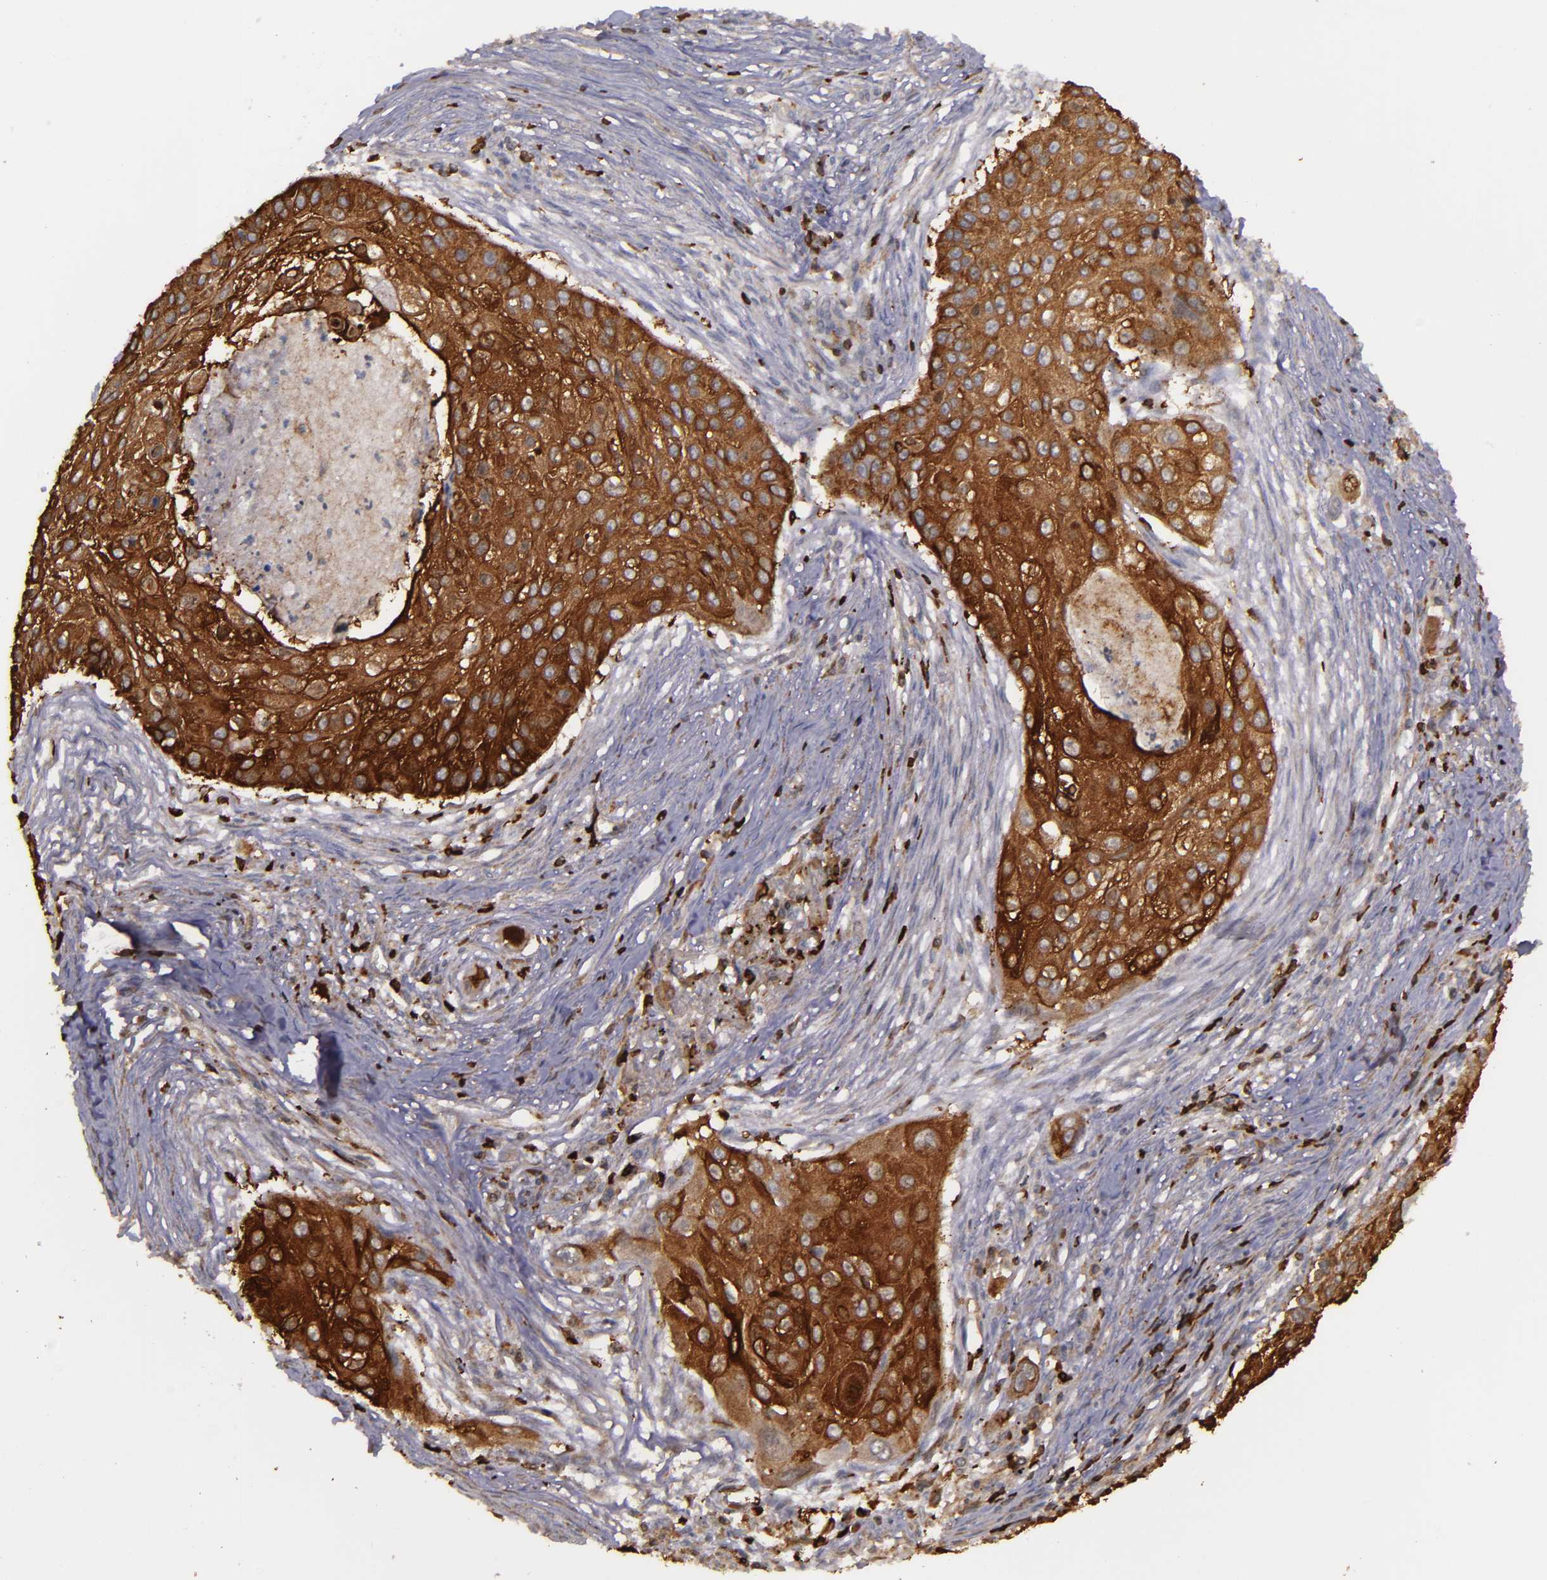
{"staining": {"intensity": "strong", "quantity": ">75%", "location": "cytoplasmic/membranous"}, "tissue": "lung cancer", "cell_type": "Tumor cells", "image_type": "cancer", "snomed": [{"axis": "morphology", "description": "Squamous cell carcinoma, NOS"}, {"axis": "topography", "description": "Lung"}], "caption": "Immunohistochemistry (IHC) of human lung cancer (squamous cell carcinoma) exhibits high levels of strong cytoplasmic/membranous staining in about >75% of tumor cells.", "gene": "SLC9A3R1", "patient": {"sex": "male", "age": 71}}